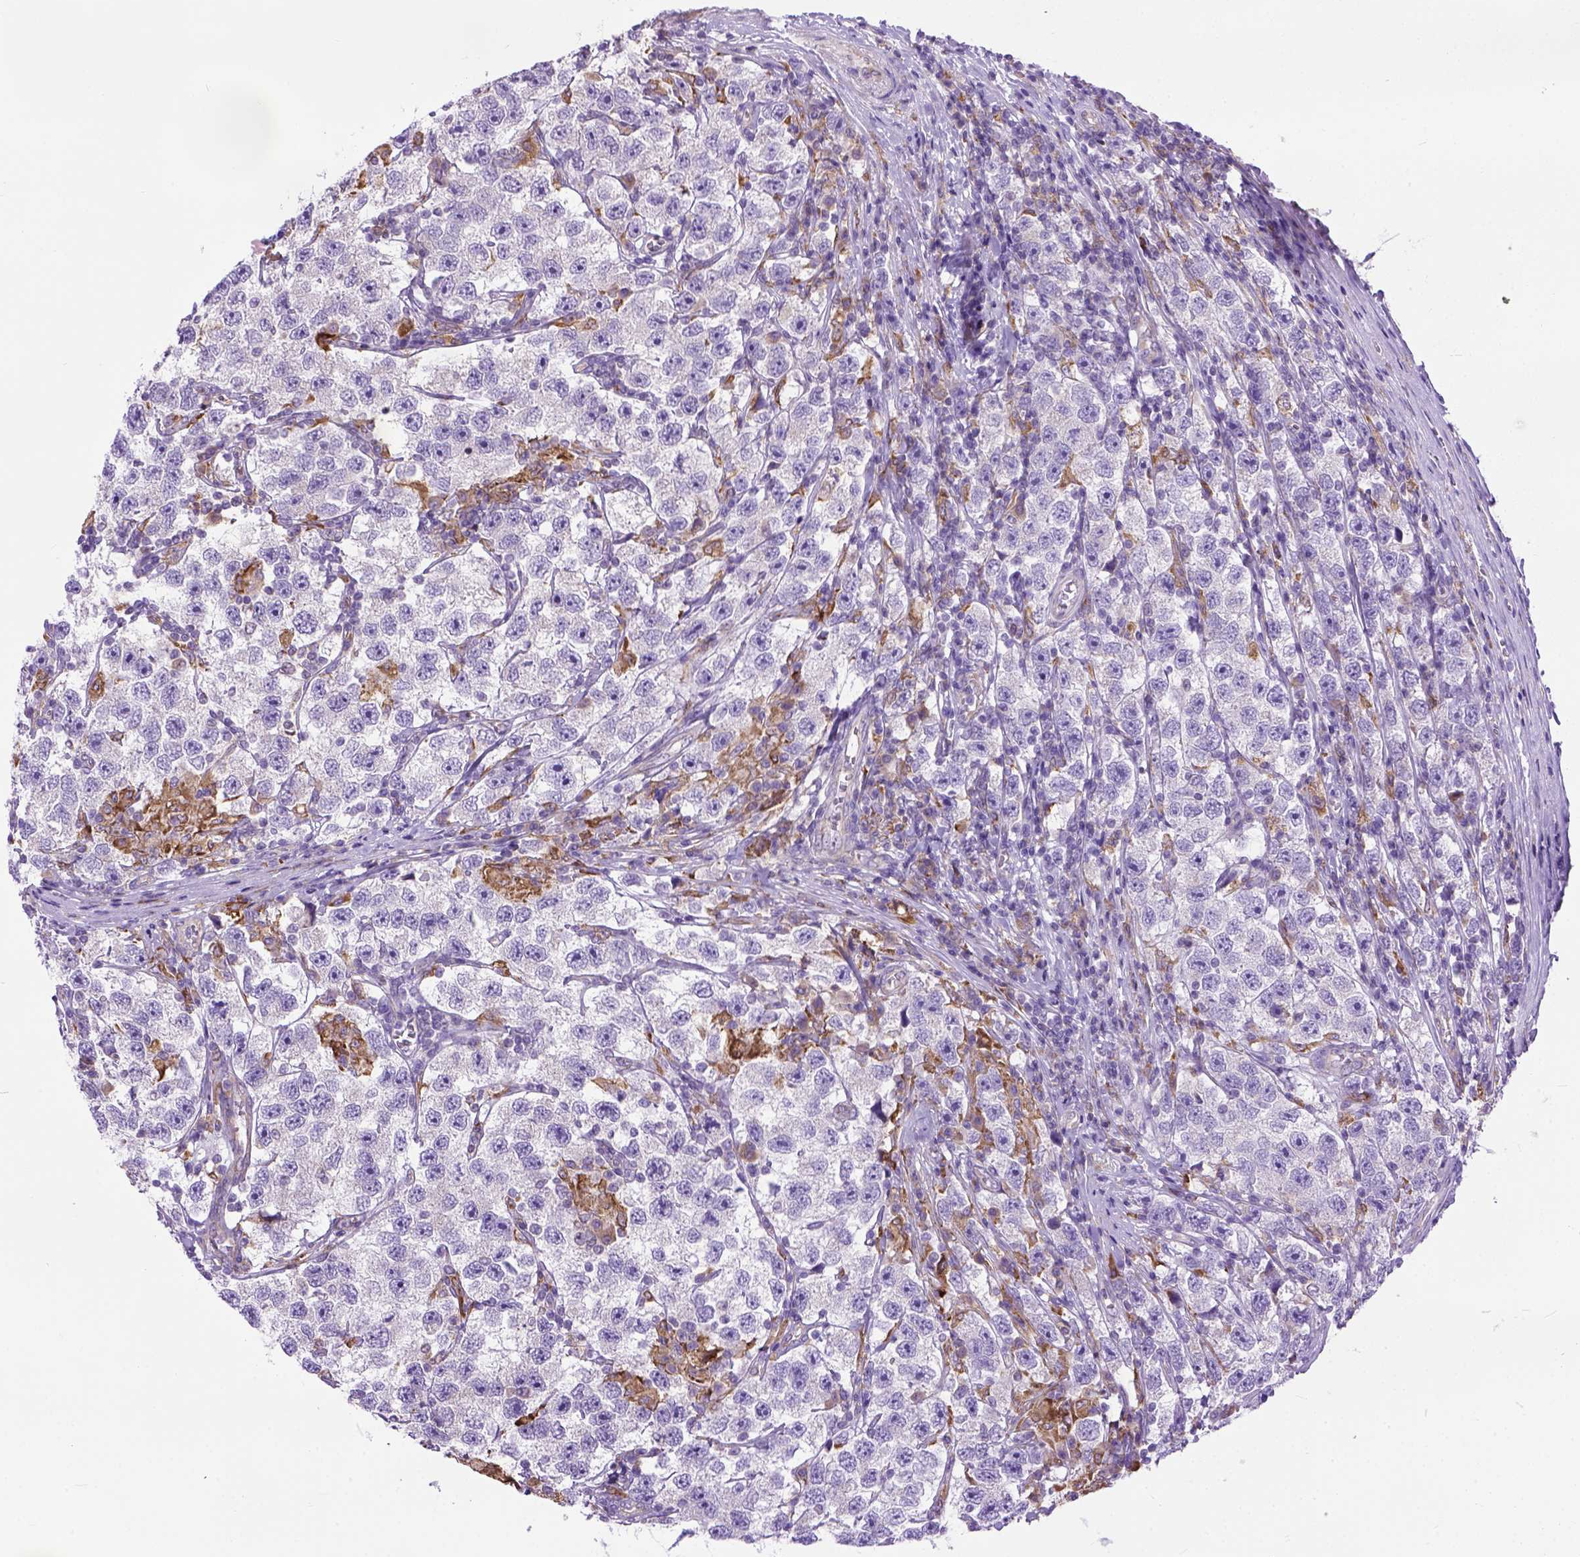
{"staining": {"intensity": "negative", "quantity": "none", "location": "none"}, "tissue": "testis cancer", "cell_type": "Tumor cells", "image_type": "cancer", "snomed": [{"axis": "morphology", "description": "Seminoma, NOS"}, {"axis": "topography", "description": "Testis"}], "caption": "Histopathology image shows no significant protein staining in tumor cells of testis cancer.", "gene": "PLK4", "patient": {"sex": "male", "age": 26}}